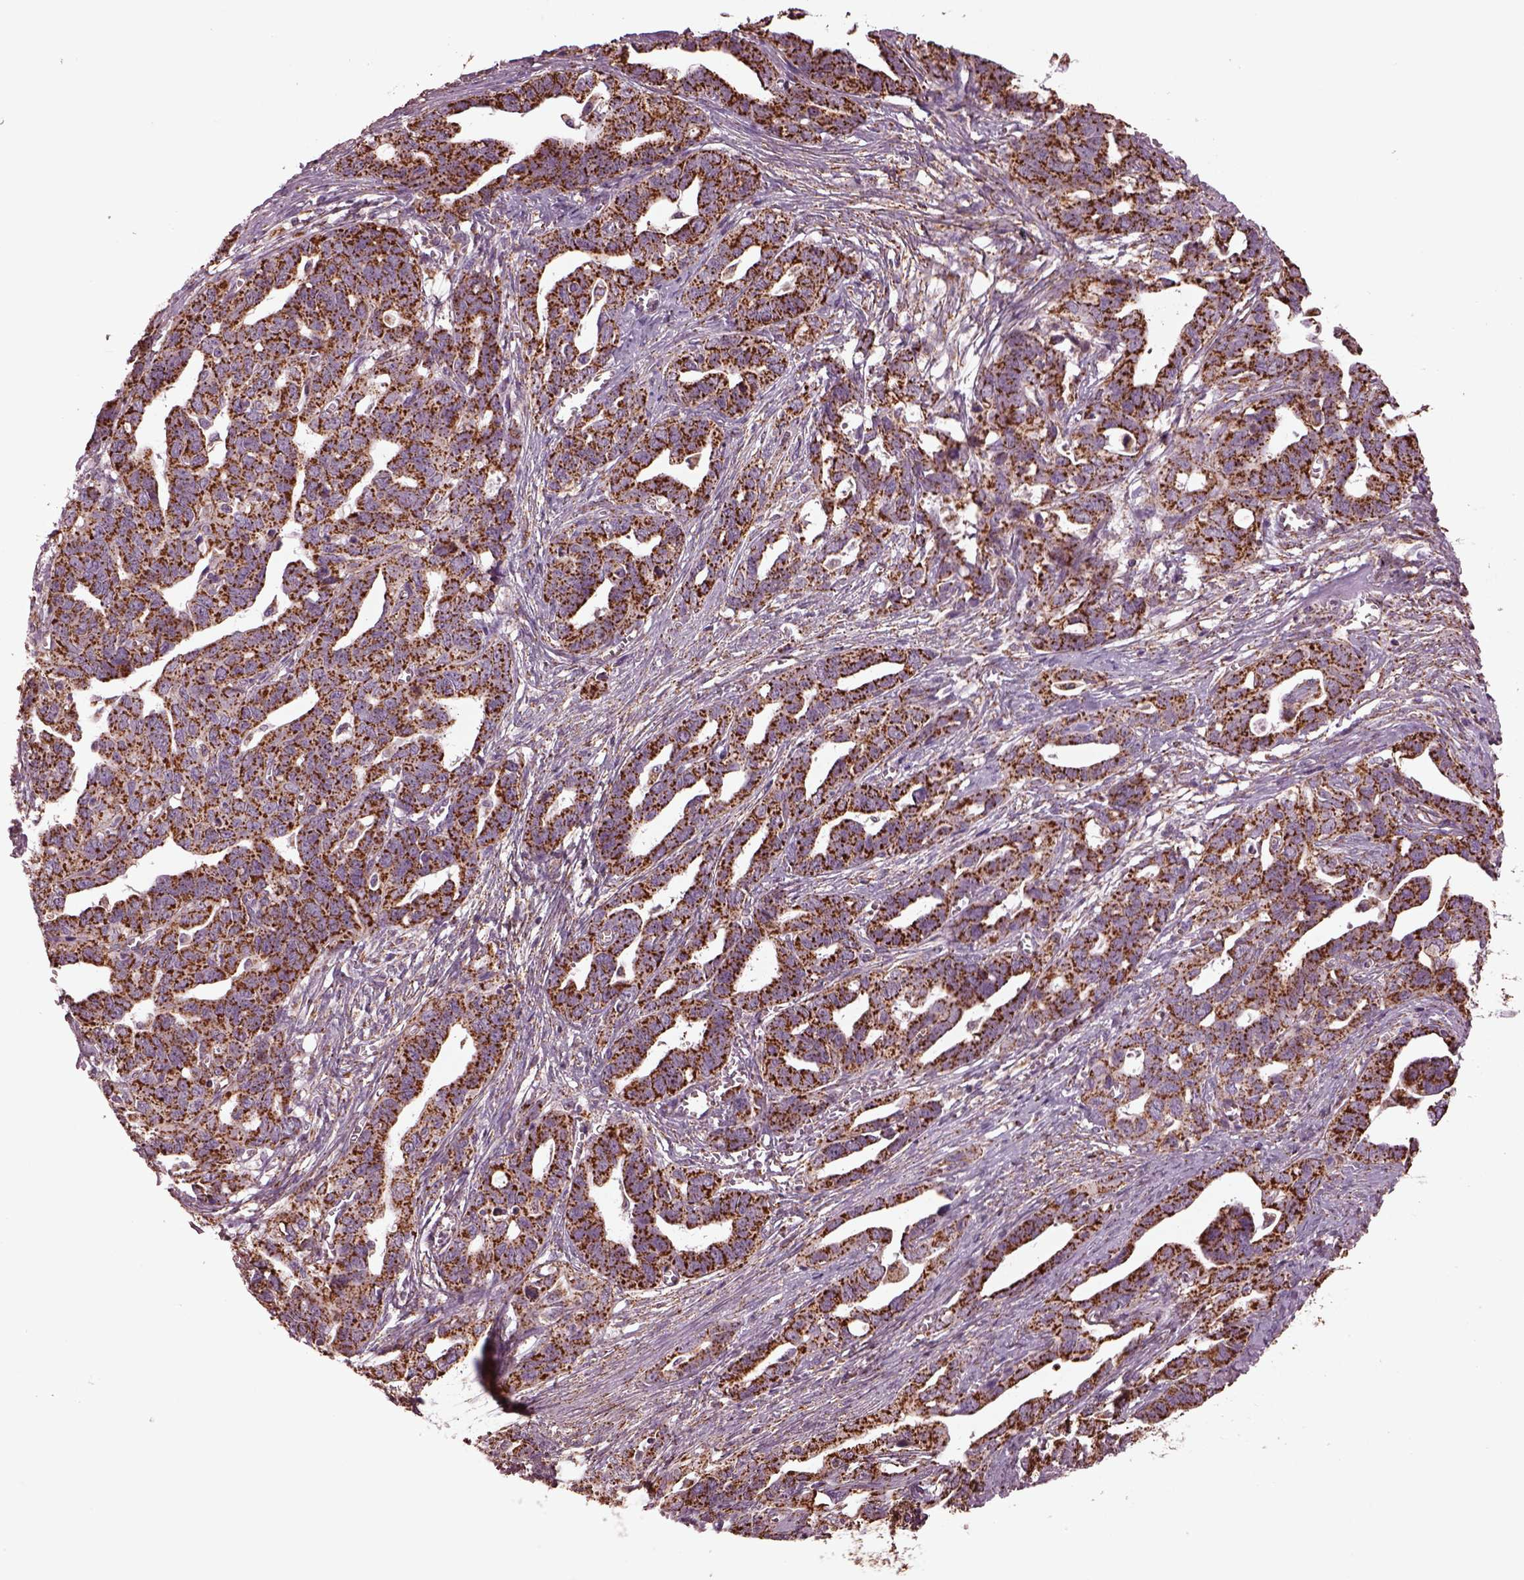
{"staining": {"intensity": "moderate", "quantity": ">75%", "location": "cytoplasmic/membranous"}, "tissue": "ovarian cancer", "cell_type": "Tumor cells", "image_type": "cancer", "snomed": [{"axis": "morphology", "description": "Cystadenocarcinoma, serous, NOS"}, {"axis": "topography", "description": "Ovary"}], "caption": "An immunohistochemistry (IHC) histopathology image of tumor tissue is shown. Protein staining in brown shows moderate cytoplasmic/membranous positivity in ovarian cancer (serous cystadenocarcinoma) within tumor cells.", "gene": "TMEM254", "patient": {"sex": "female", "age": 69}}